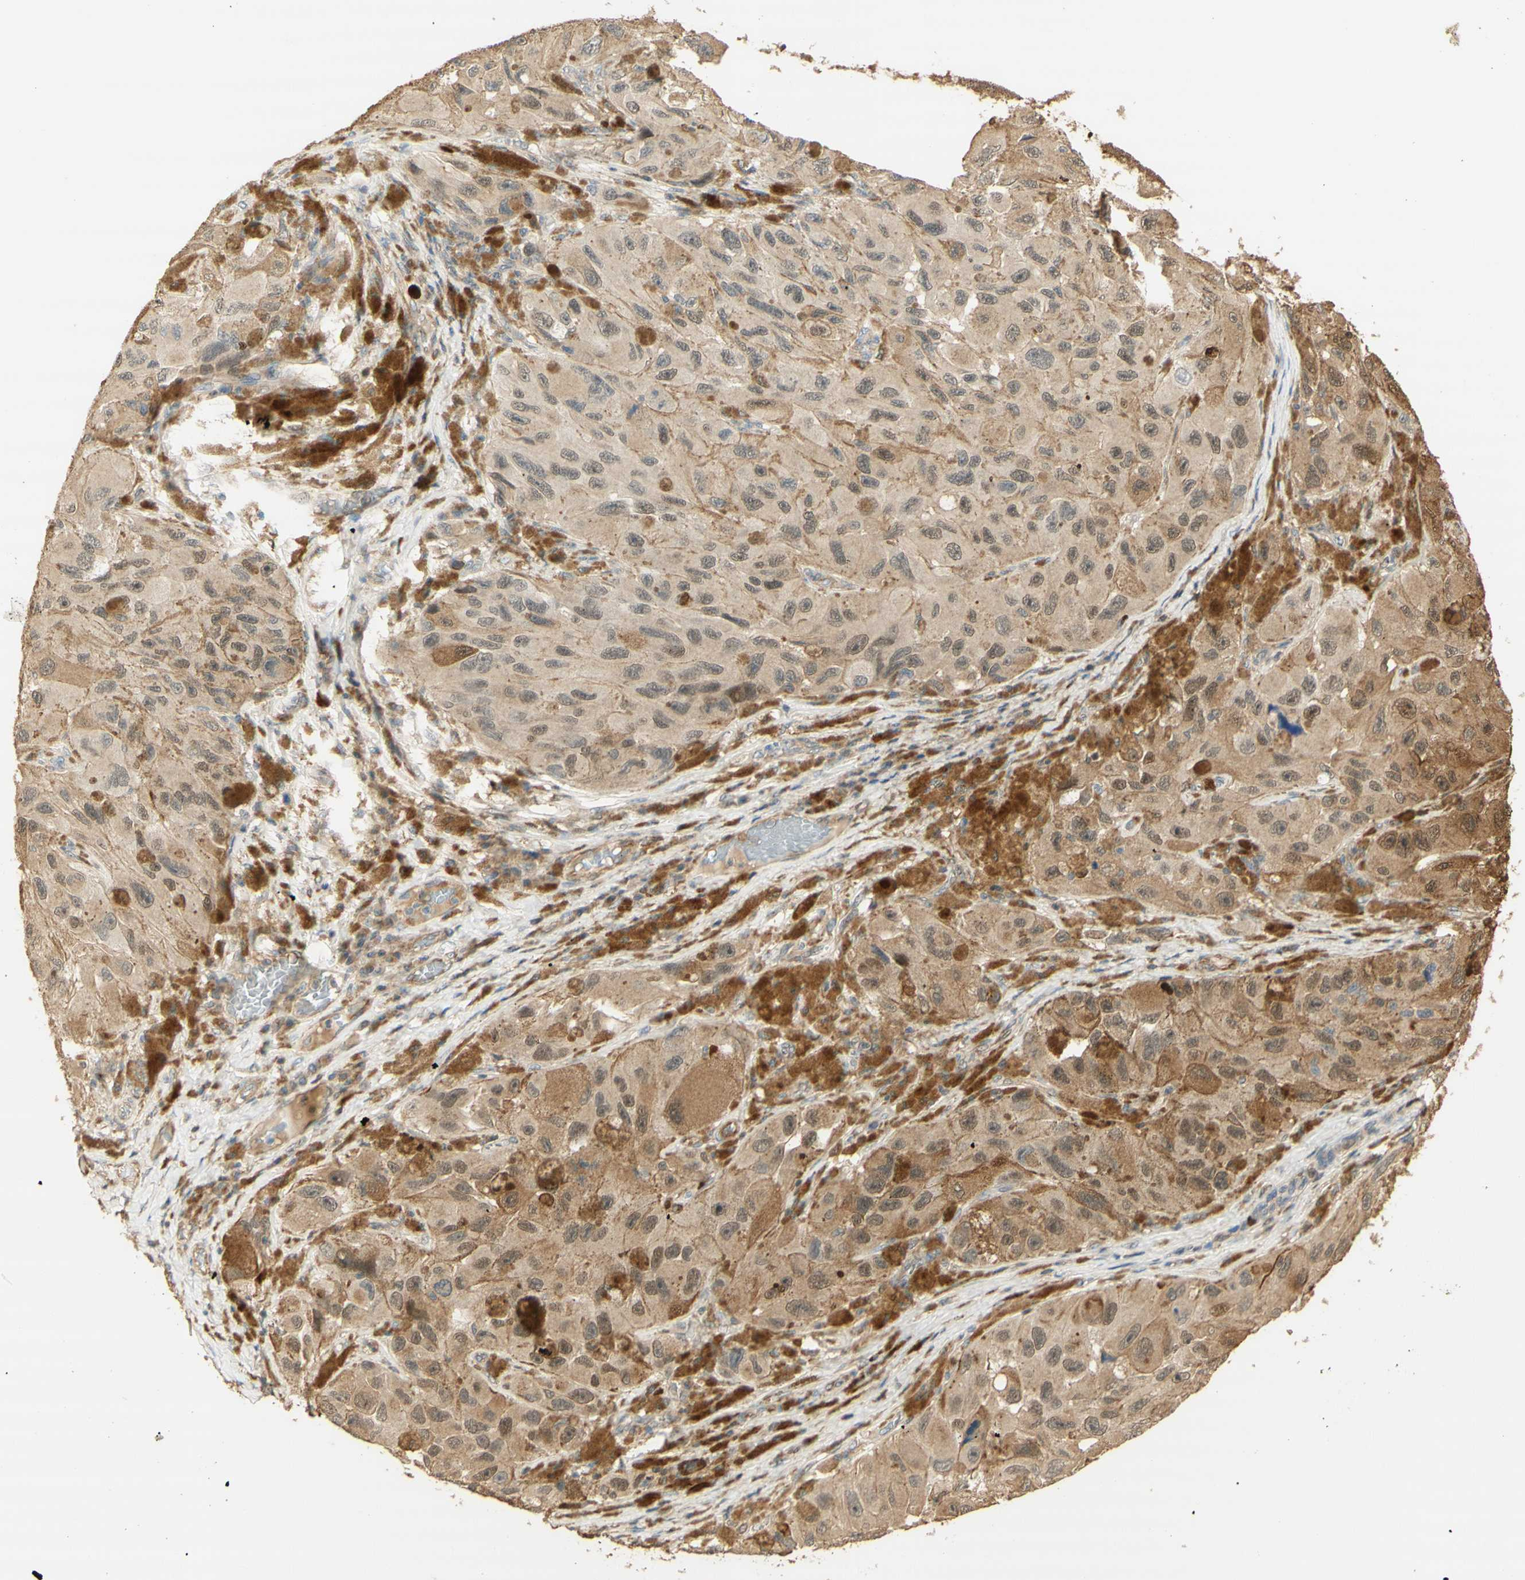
{"staining": {"intensity": "moderate", "quantity": "25%-75%", "location": "cytoplasmic/membranous"}, "tissue": "melanoma", "cell_type": "Tumor cells", "image_type": "cancer", "snomed": [{"axis": "morphology", "description": "Malignant melanoma, NOS"}, {"axis": "topography", "description": "Skin"}], "caption": "This image reveals melanoma stained with IHC to label a protein in brown. The cytoplasmic/membranous of tumor cells show moderate positivity for the protein. Nuclei are counter-stained blue.", "gene": "AGER", "patient": {"sex": "female", "age": 73}}